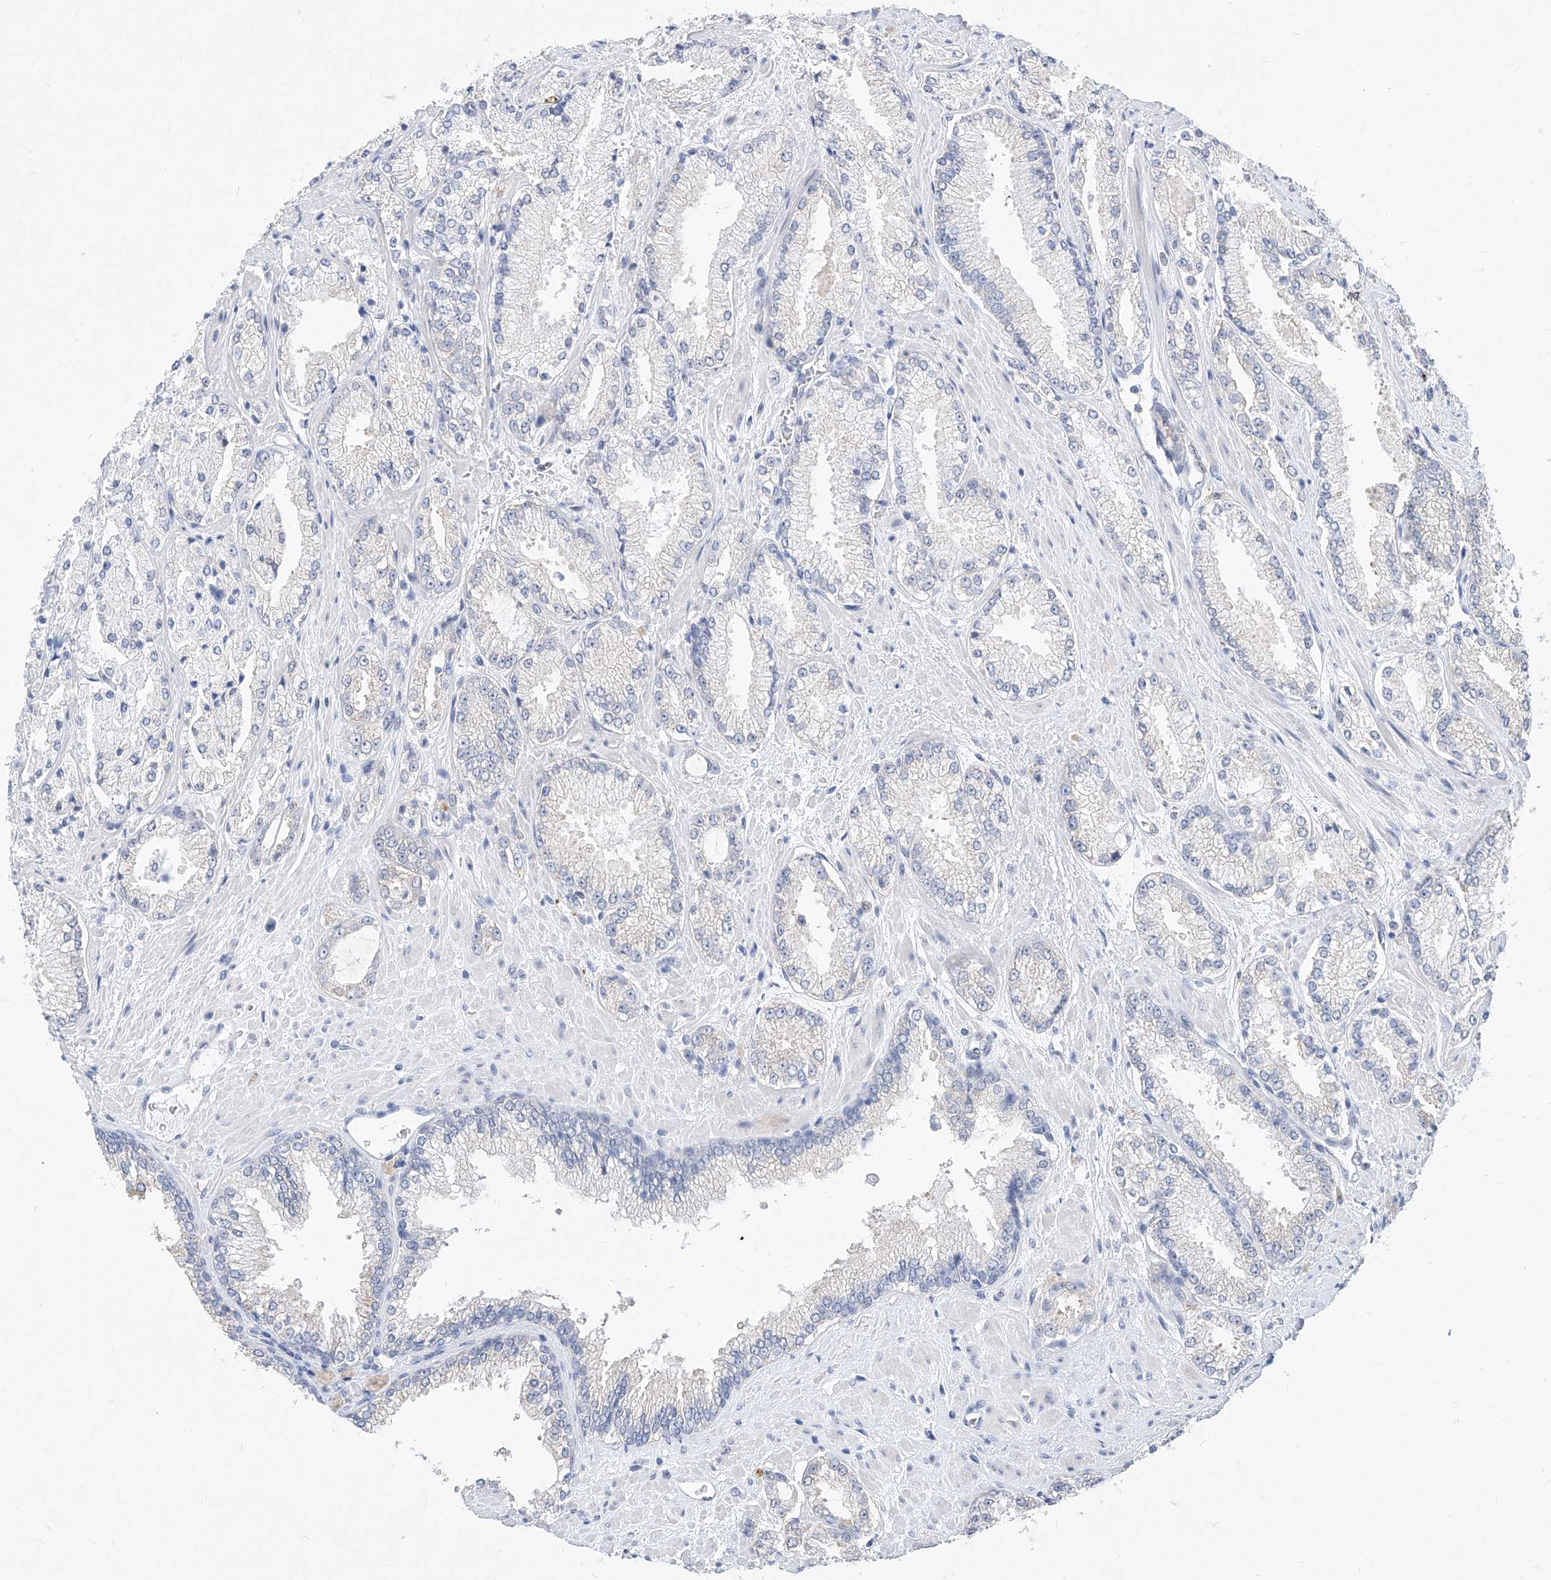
{"staining": {"intensity": "negative", "quantity": "none", "location": "none"}, "tissue": "prostate cancer", "cell_type": "Tumor cells", "image_type": "cancer", "snomed": [{"axis": "morphology", "description": "Adenocarcinoma, High grade"}, {"axis": "topography", "description": "Prostate"}], "caption": "A photomicrograph of prostate cancer stained for a protein demonstrates no brown staining in tumor cells.", "gene": "MX2", "patient": {"sex": "male", "age": 73}}